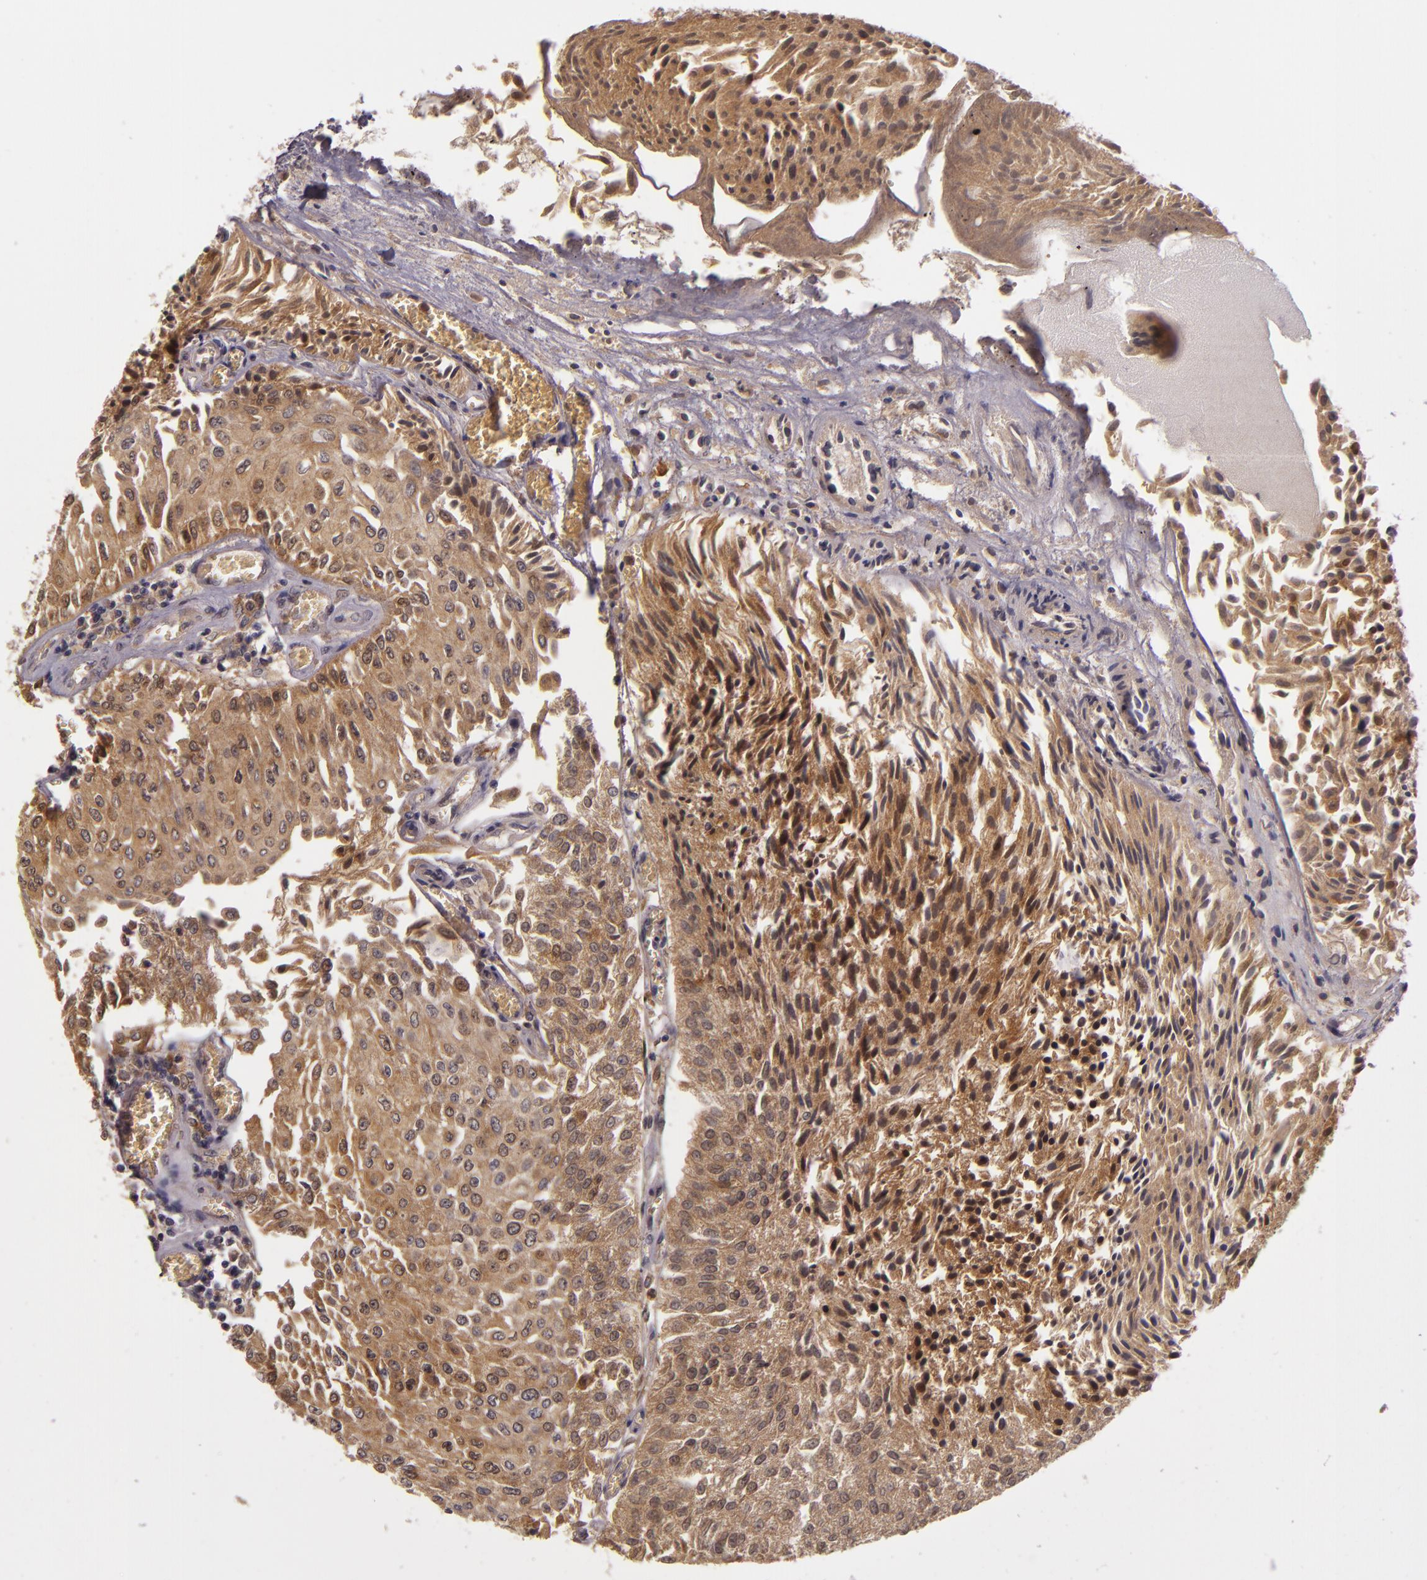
{"staining": {"intensity": "moderate", "quantity": ">75%", "location": "cytoplasmic/membranous"}, "tissue": "urothelial cancer", "cell_type": "Tumor cells", "image_type": "cancer", "snomed": [{"axis": "morphology", "description": "Urothelial carcinoma, Low grade"}, {"axis": "topography", "description": "Urinary bladder"}], "caption": "The photomicrograph exhibits a brown stain indicating the presence of a protein in the cytoplasmic/membranous of tumor cells in urothelial carcinoma (low-grade).", "gene": "FHIT", "patient": {"sex": "male", "age": 86}}